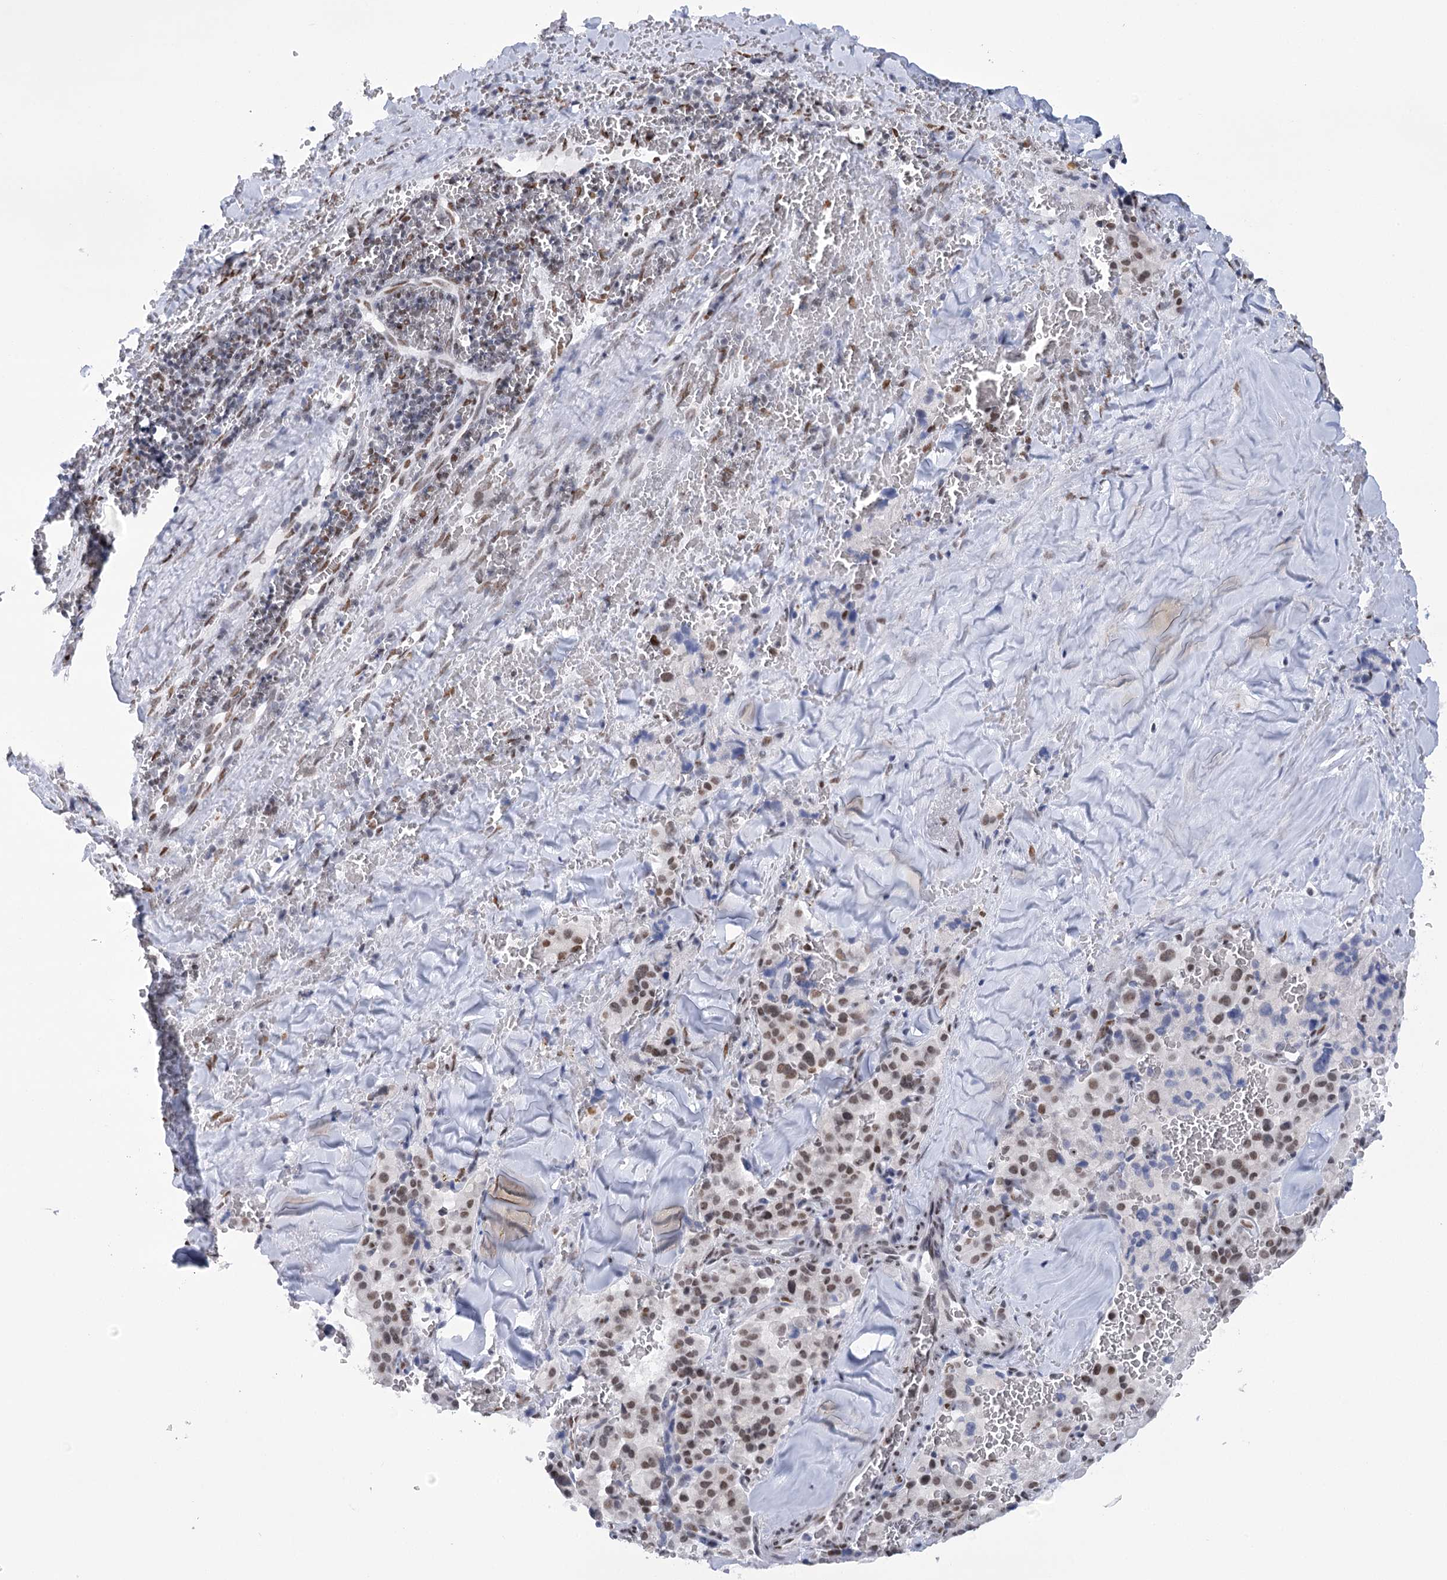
{"staining": {"intensity": "weak", "quantity": "25%-75%", "location": "nuclear"}, "tissue": "pancreatic cancer", "cell_type": "Tumor cells", "image_type": "cancer", "snomed": [{"axis": "morphology", "description": "Adenocarcinoma, NOS"}, {"axis": "topography", "description": "Pancreas"}], "caption": "Human pancreatic cancer (adenocarcinoma) stained with a protein marker displays weak staining in tumor cells.", "gene": "HNRNPA0", "patient": {"sex": "male", "age": 65}}